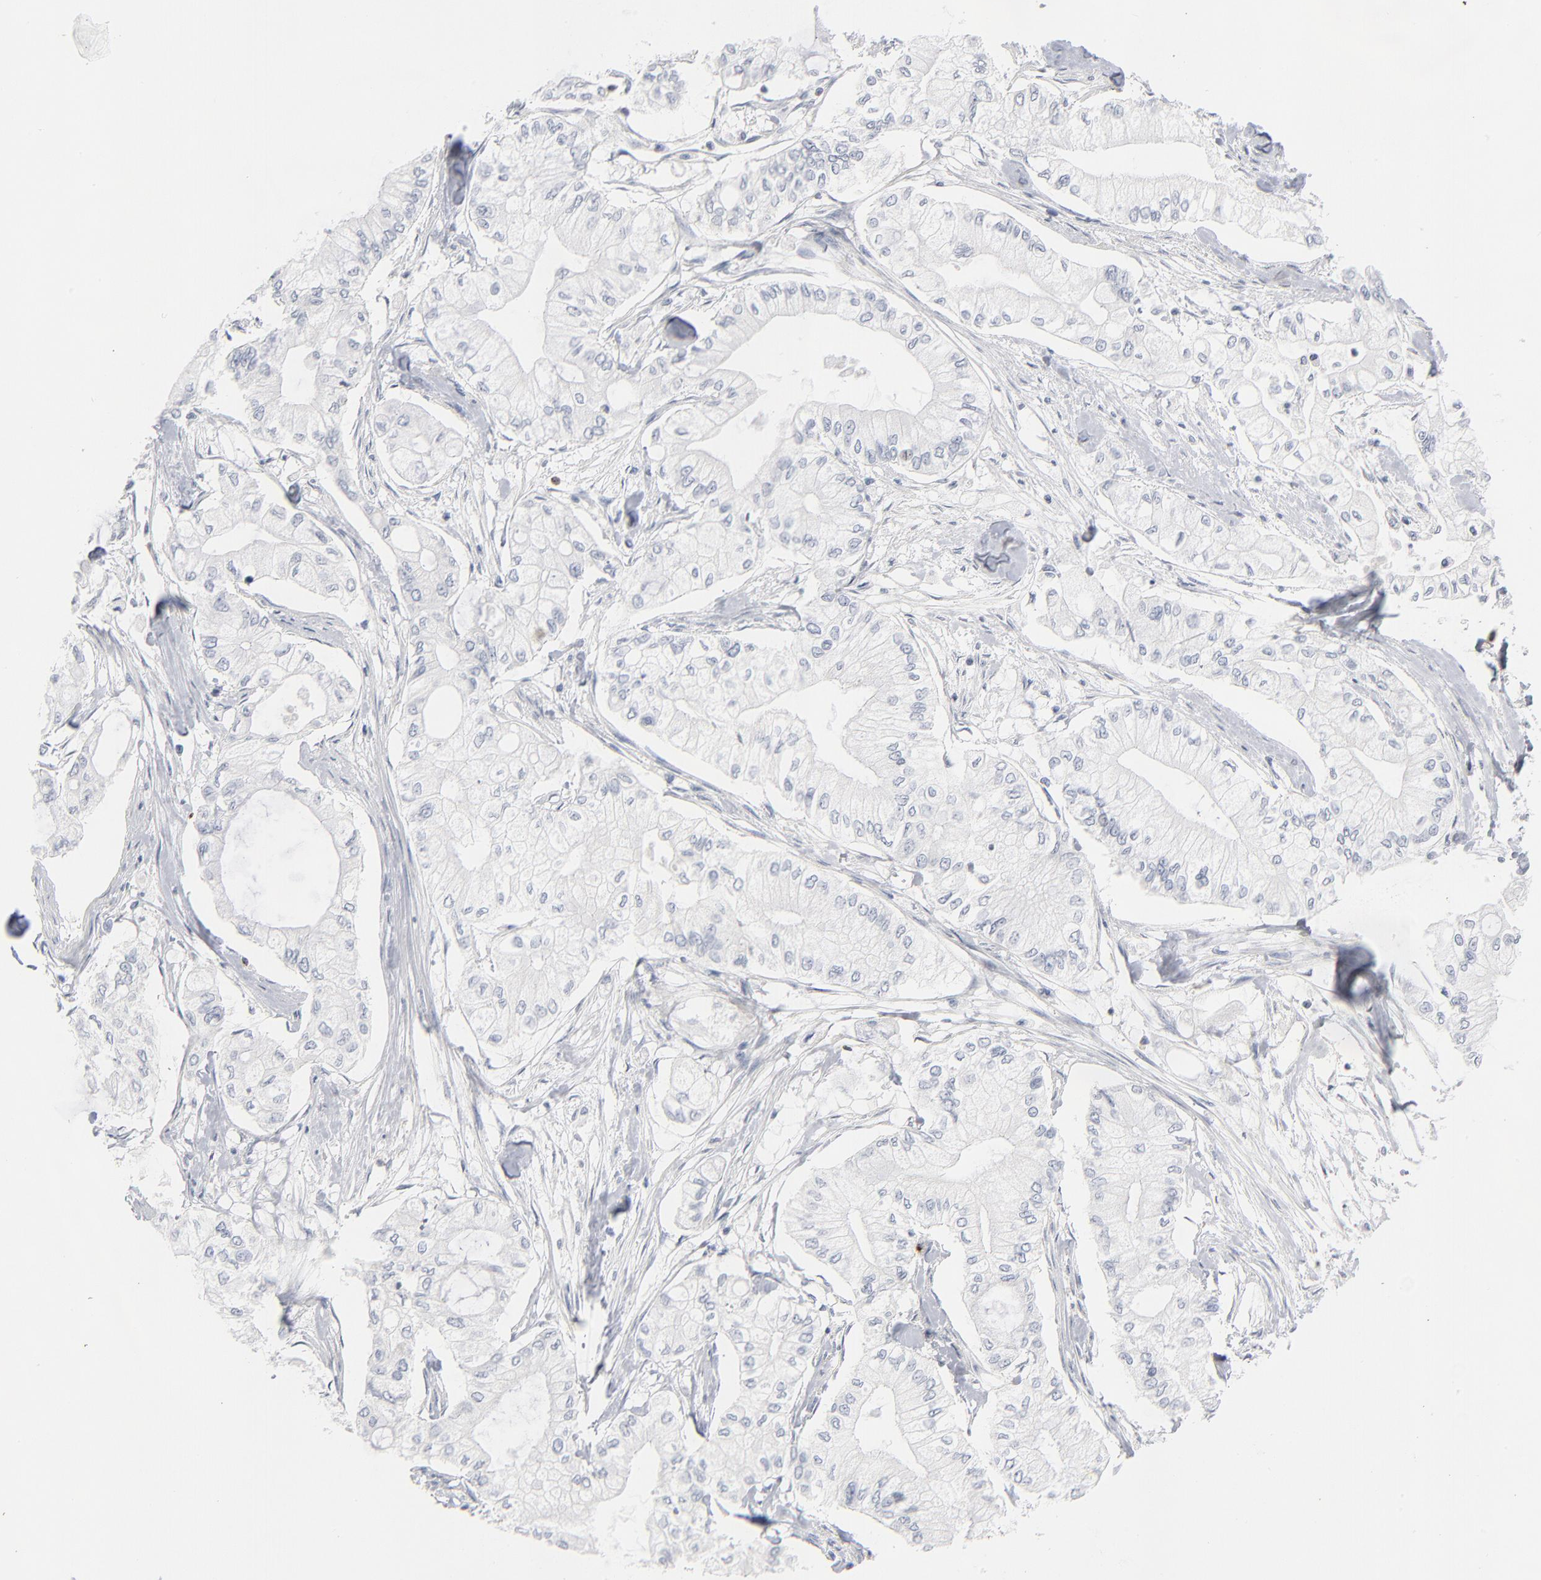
{"staining": {"intensity": "negative", "quantity": "none", "location": "none"}, "tissue": "pancreatic cancer", "cell_type": "Tumor cells", "image_type": "cancer", "snomed": [{"axis": "morphology", "description": "Adenocarcinoma, NOS"}, {"axis": "topography", "description": "Pancreas"}], "caption": "Immunohistochemical staining of human adenocarcinoma (pancreatic) exhibits no significant staining in tumor cells.", "gene": "GZMB", "patient": {"sex": "male", "age": 79}}